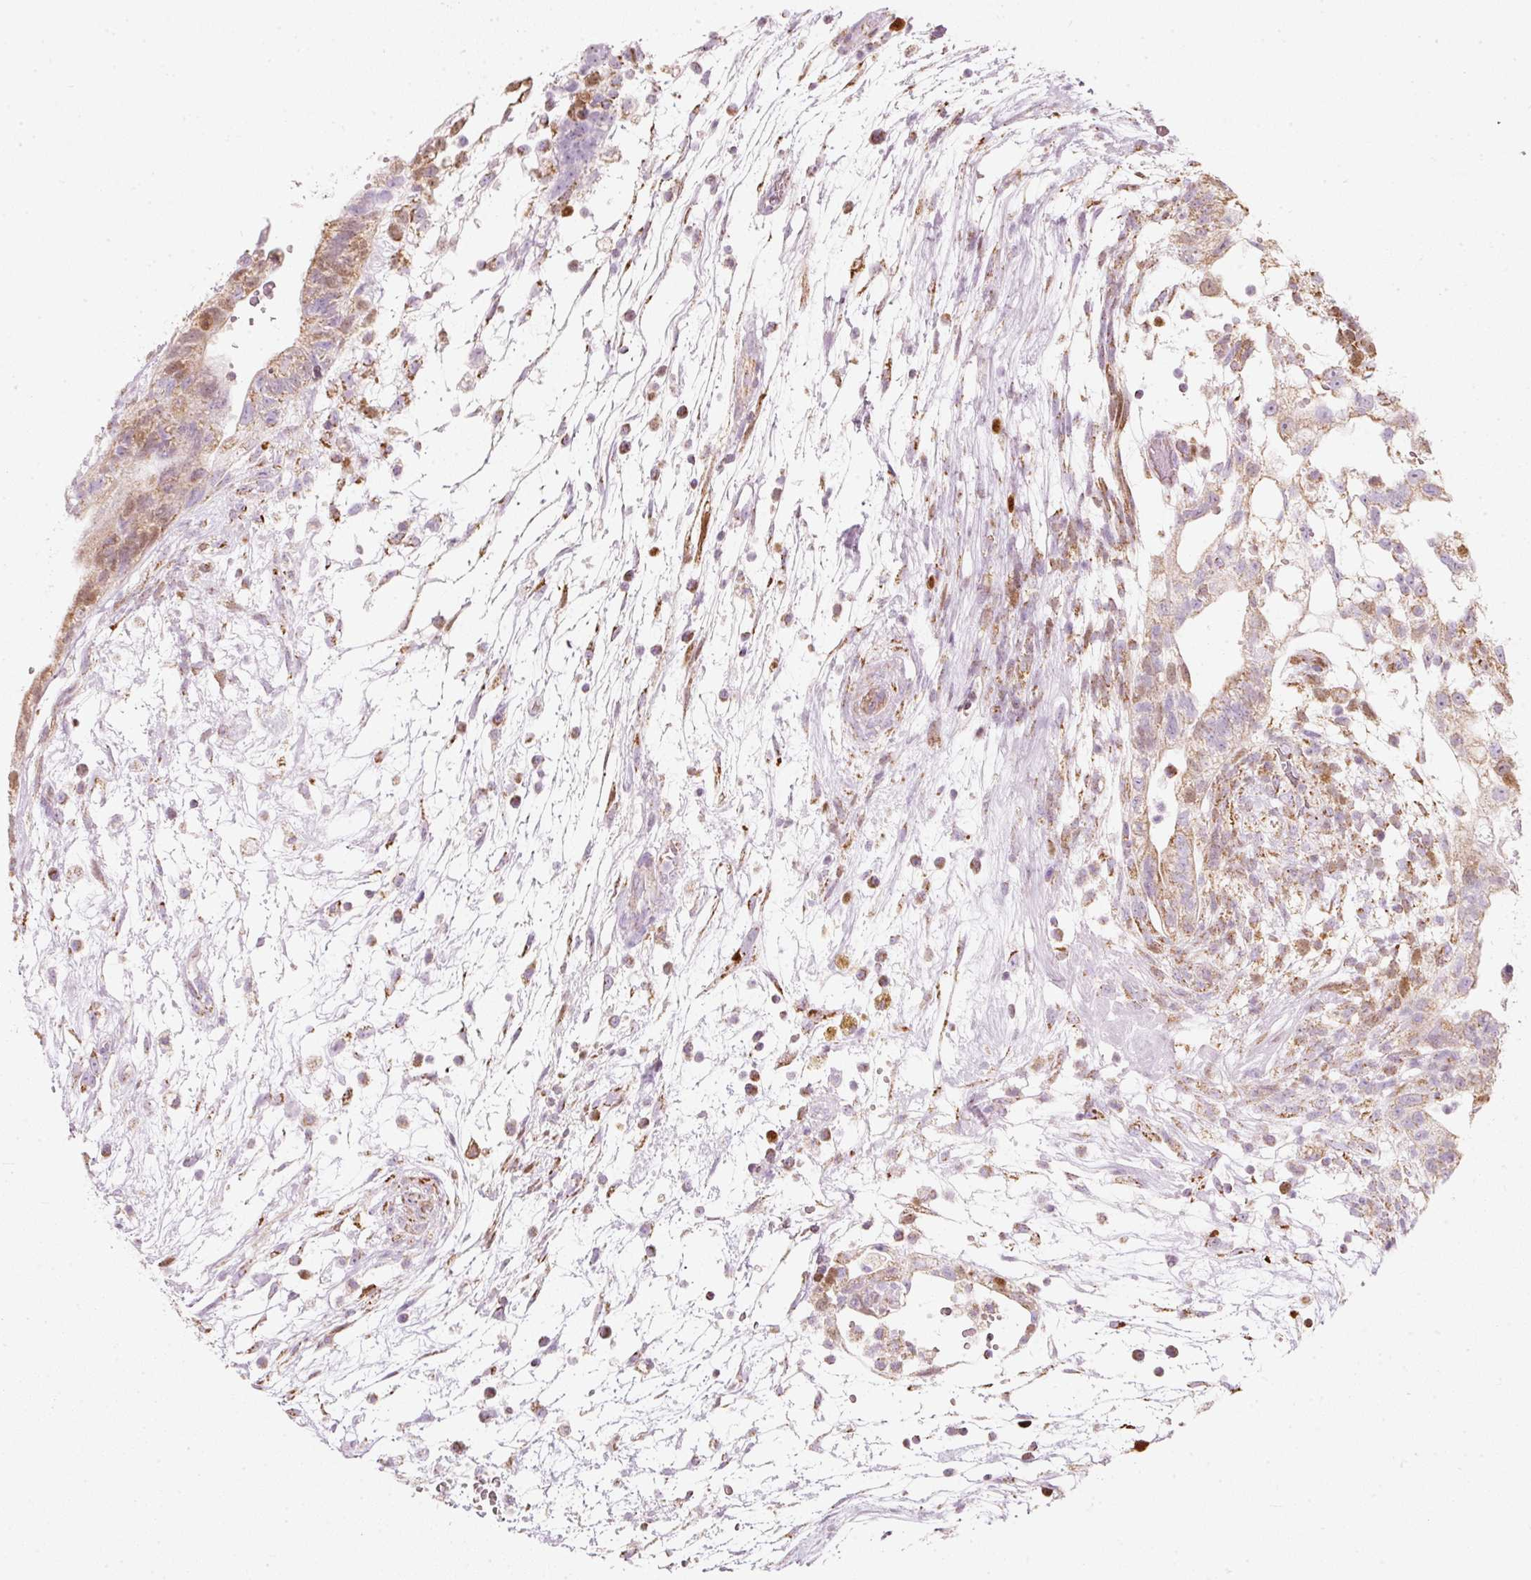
{"staining": {"intensity": "moderate", "quantity": "25%-75%", "location": "cytoplasmic/membranous,nuclear"}, "tissue": "testis cancer", "cell_type": "Tumor cells", "image_type": "cancer", "snomed": [{"axis": "morphology", "description": "Carcinoma, Embryonal, NOS"}, {"axis": "topography", "description": "Testis"}], "caption": "Embryonal carcinoma (testis) stained with DAB IHC reveals medium levels of moderate cytoplasmic/membranous and nuclear expression in about 25%-75% of tumor cells.", "gene": "DUT", "patient": {"sex": "male", "age": 32}}